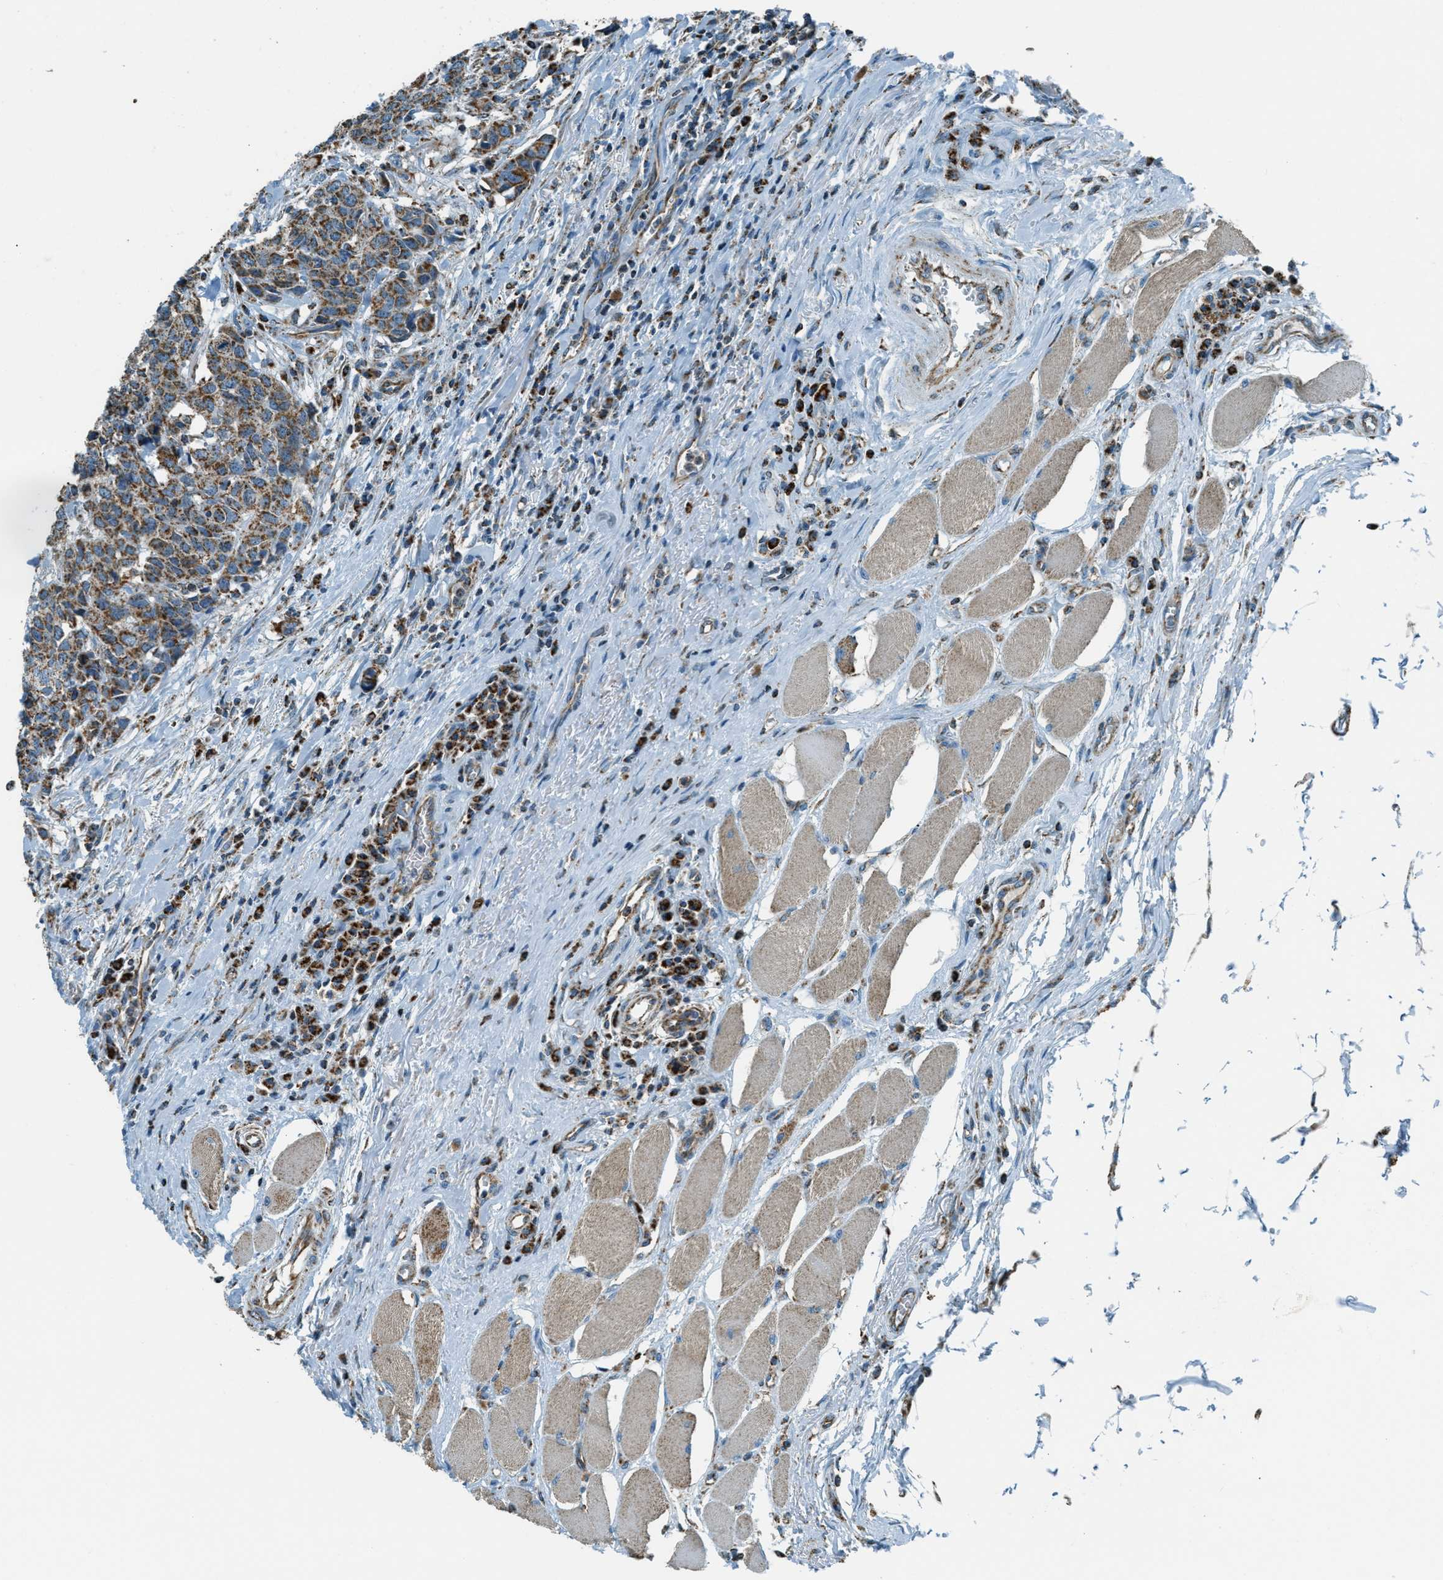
{"staining": {"intensity": "moderate", "quantity": ">75%", "location": "cytoplasmic/membranous"}, "tissue": "head and neck cancer", "cell_type": "Tumor cells", "image_type": "cancer", "snomed": [{"axis": "morphology", "description": "Squamous cell carcinoma, NOS"}, {"axis": "topography", "description": "Head-Neck"}], "caption": "Head and neck cancer (squamous cell carcinoma) tissue displays moderate cytoplasmic/membranous positivity in approximately >75% of tumor cells, visualized by immunohistochemistry. The protein is shown in brown color, while the nuclei are stained blue.", "gene": "CHST15", "patient": {"sex": "male", "age": 66}}